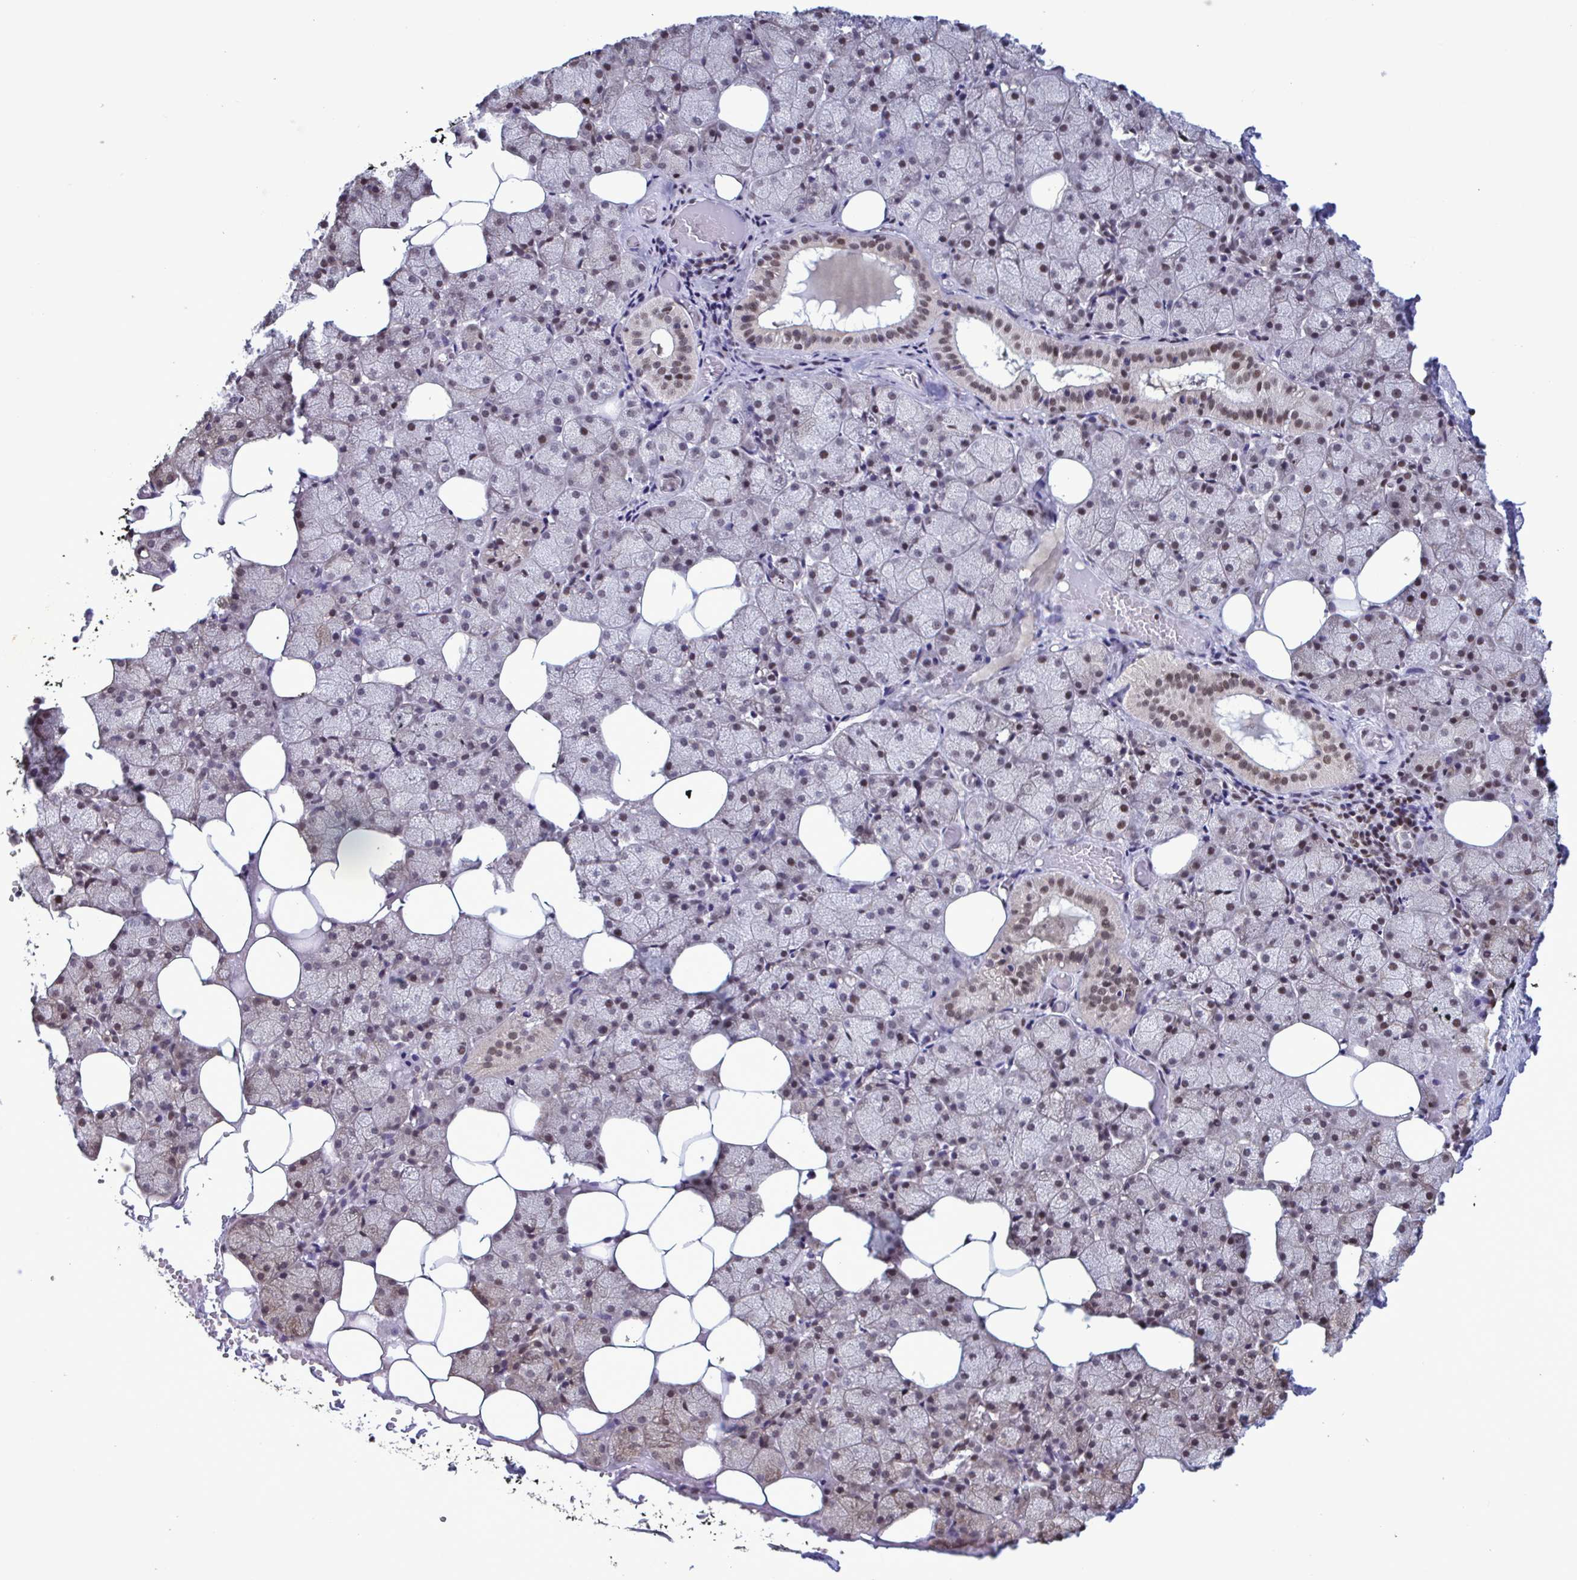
{"staining": {"intensity": "moderate", "quantity": "25%-75%", "location": "nuclear"}, "tissue": "salivary gland", "cell_type": "Glandular cells", "image_type": "normal", "snomed": [{"axis": "morphology", "description": "Normal tissue, NOS"}, {"axis": "topography", "description": "Salivary gland"}], "caption": "An image of human salivary gland stained for a protein exhibits moderate nuclear brown staining in glandular cells.", "gene": "TIMM21", "patient": {"sex": "male", "age": 38}}